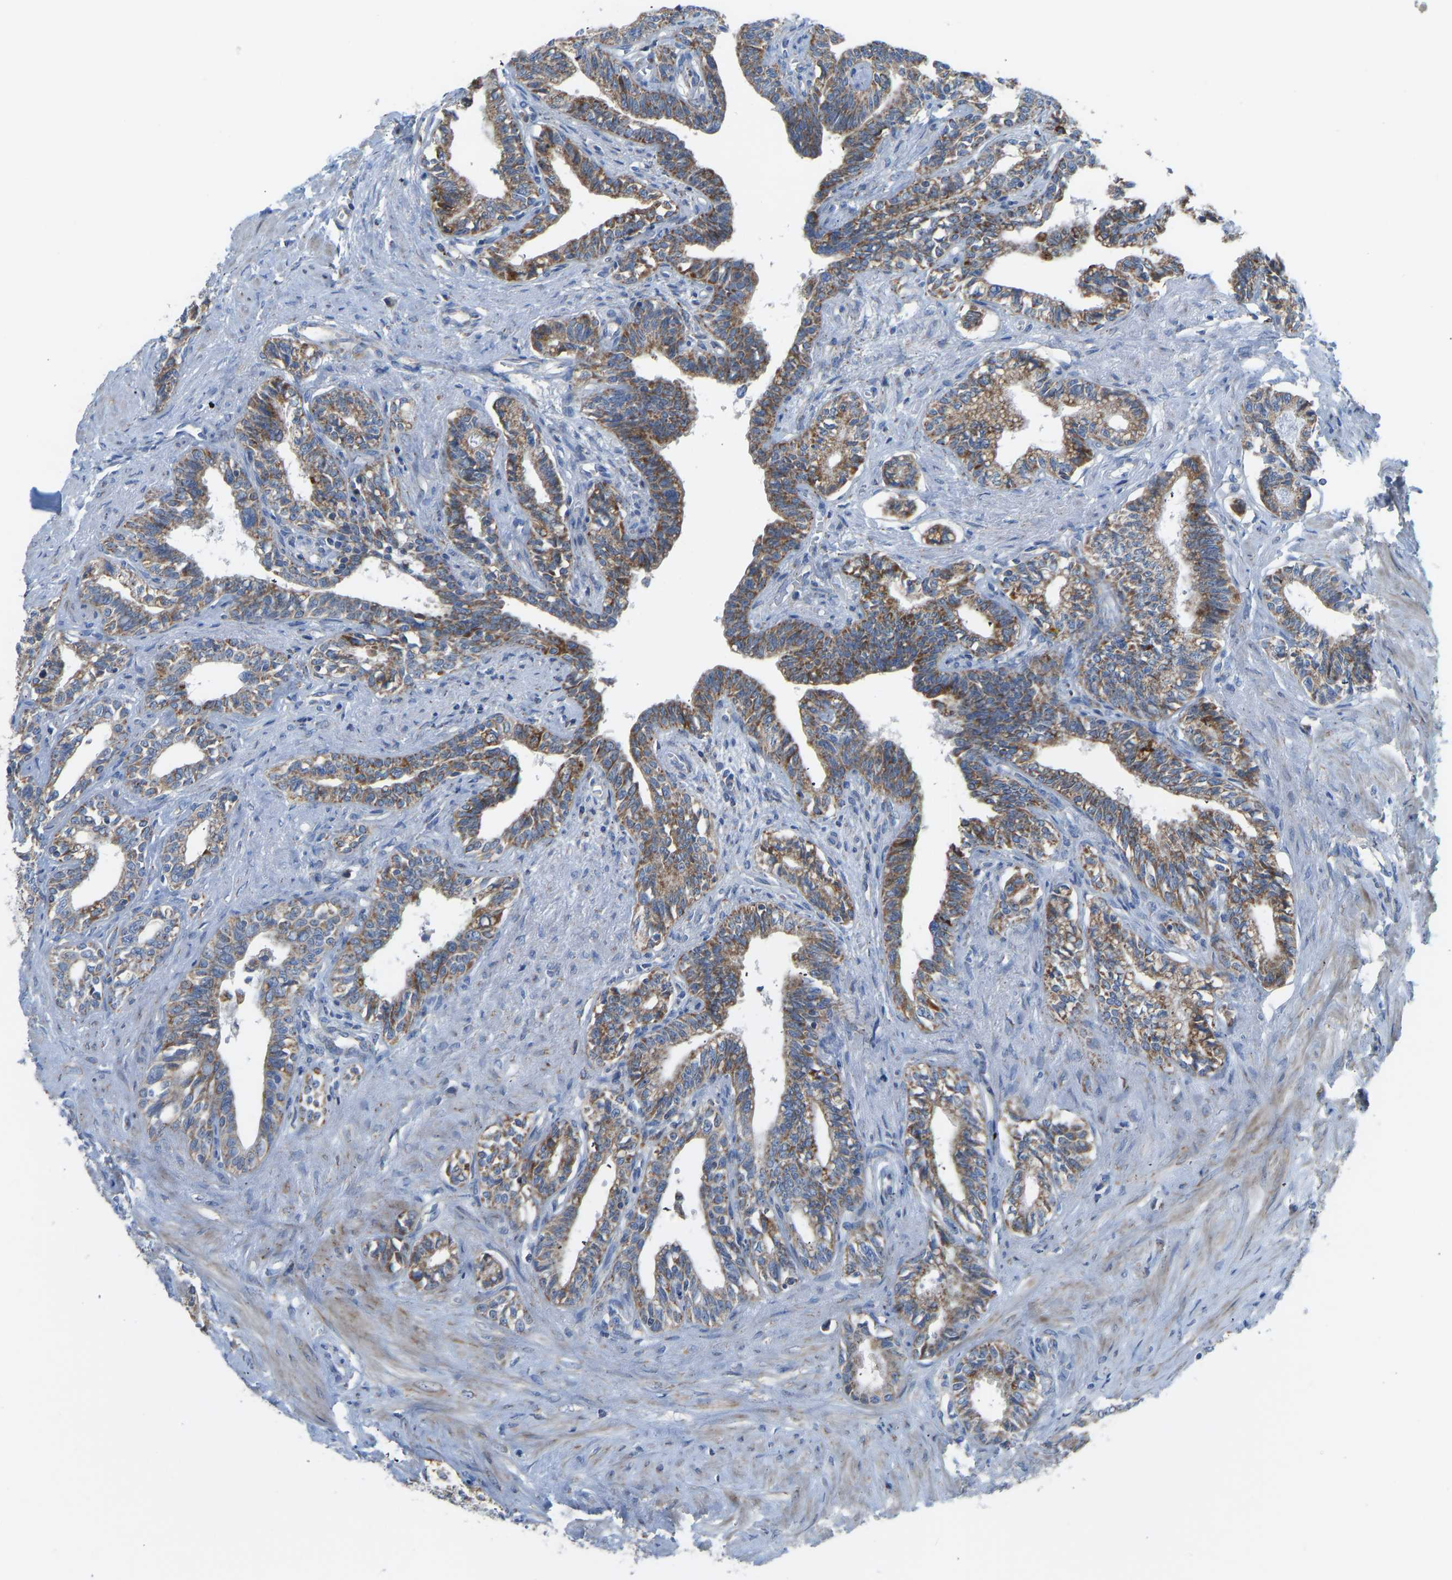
{"staining": {"intensity": "moderate", "quantity": ">75%", "location": "cytoplasmic/membranous"}, "tissue": "seminal vesicle", "cell_type": "Glandular cells", "image_type": "normal", "snomed": [{"axis": "morphology", "description": "Normal tissue, NOS"}, {"axis": "morphology", "description": "Adenocarcinoma, High grade"}, {"axis": "topography", "description": "Prostate"}, {"axis": "topography", "description": "Seminal veicle"}], "caption": "The image demonstrates immunohistochemical staining of normal seminal vesicle. There is moderate cytoplasmic/membranous expression is present in approximately >75% of glandular cells. Using DAB (3,3'-diaminobenzidine) (brown) and hematoxylin (blue) stains, captured at high magnification using brightfield microscopy.", "gene": "SMIM20", "patient": {"sex": "male", "age": 55}}